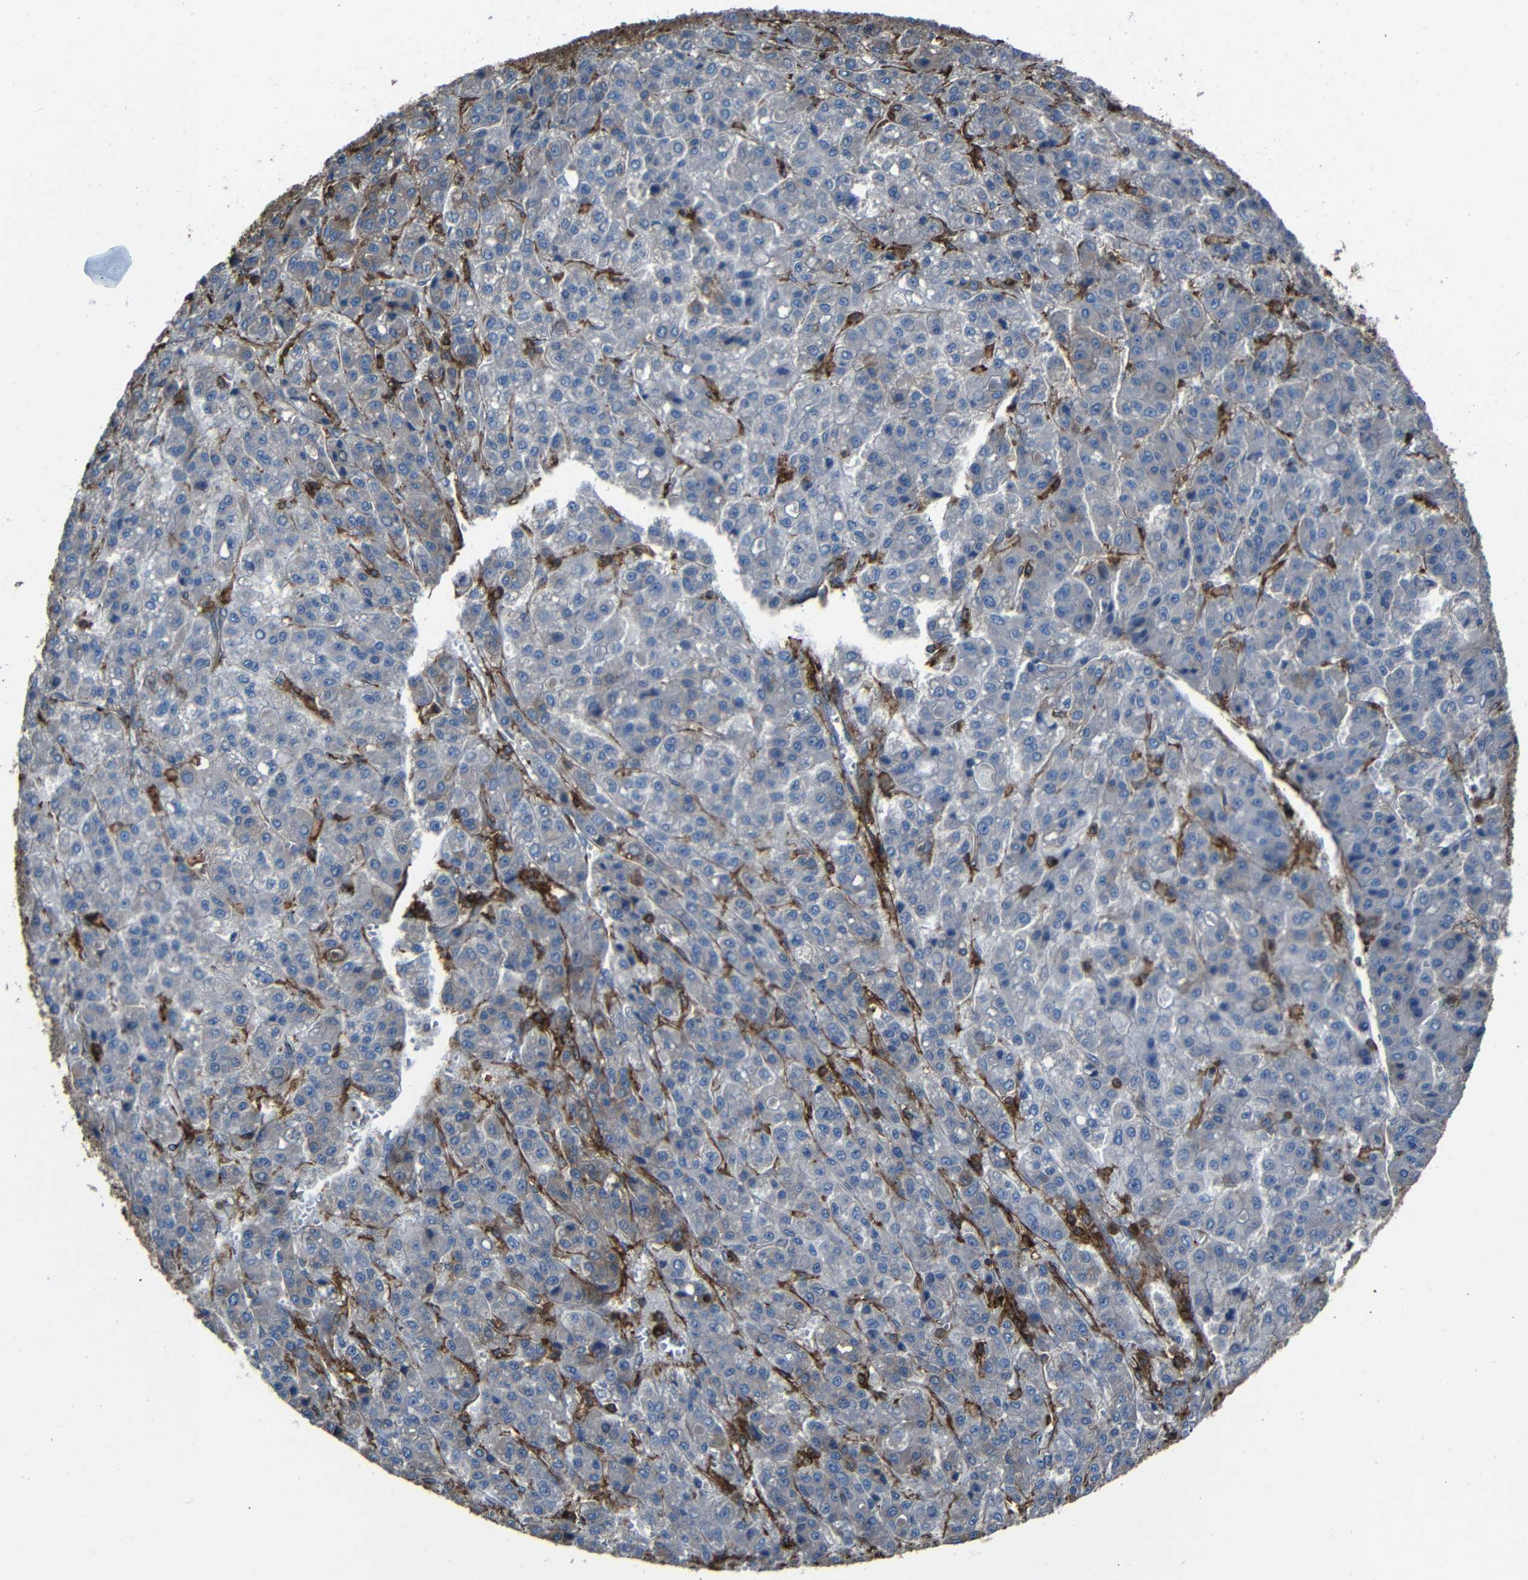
{"staining": {"intensity": "negative", "quantity": "none", "location": "none"}, "tissue": "liver cancer", "cell_type": "Tumor cells", "image_type": "cancer", "snomed": [{"axis": "morphology", "description": "Carcinoma, Hepatocellular, NOS"}, {"axis": "topography", "description": "Liver"}], "caption": "IHC micrograph of neoplastic tissue: liver cancer (hepatocellular carcinoma) stained with DAB shows no significant protein expression in tumor cells.", "gene": "ADGRE5", "patient": {"sex": "male", "age": 70}}